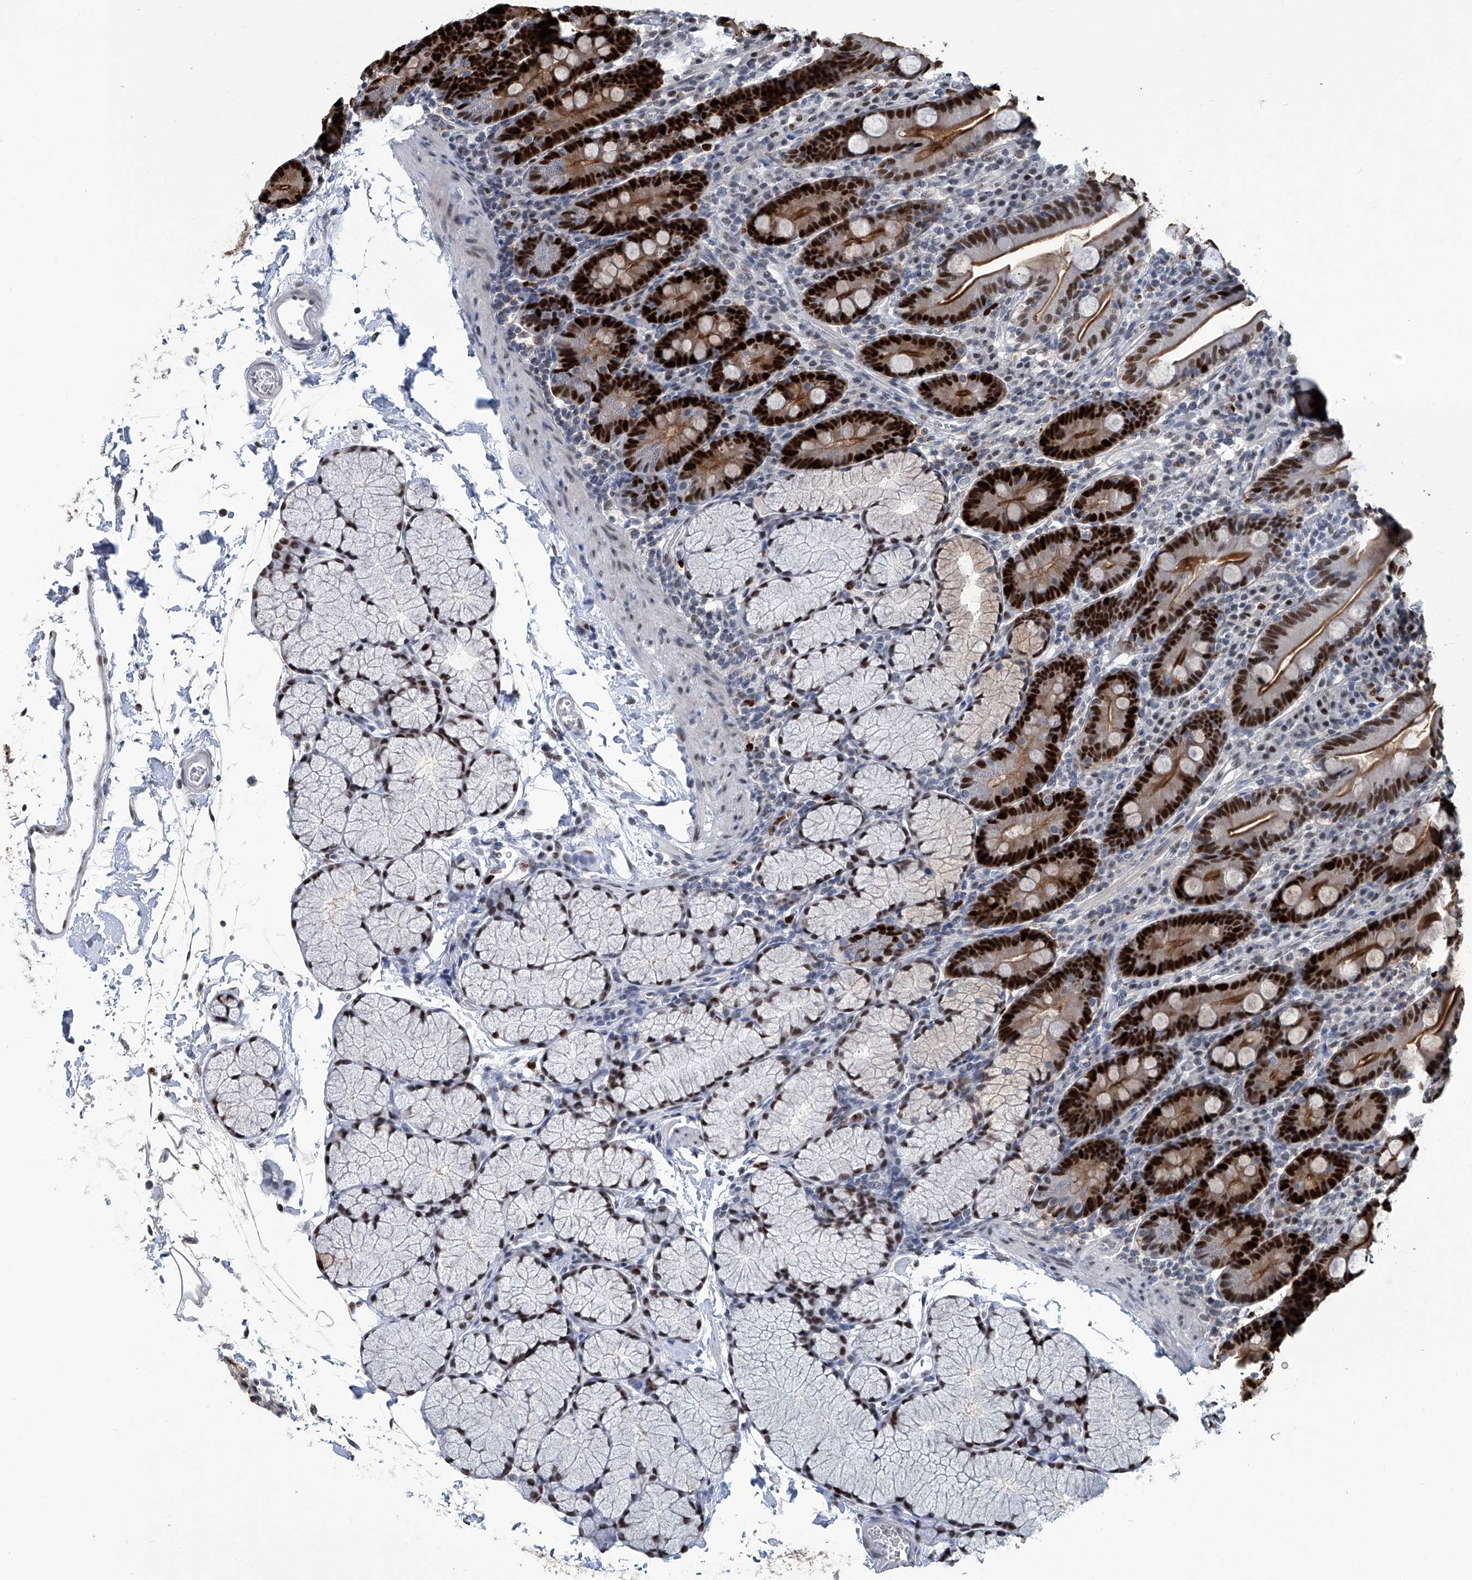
{"staining": {"intensity": "strong", "quantity": ">75%", "location": "cytoplasmic/membranous,nuclear"}, "tissue": "duodenum", "cell_type": "Glandular cells", "image_type": "normal", "snomed": [{"axis": "morphology", "description": "Normal tissue, NOS"}, {"axis": "topography", "description": "Duodenum"}], "caption": "Protein expression analysis of unremarkable human duodenum reveals strong cytoplasmic/membranous,nuclear staining in approximately >75% of glandular cells. Ihc stains the protein in brown and the nuclei are stained blue.", "gene": "PCNA", "patient": {"sex": "male", "age": 35}}